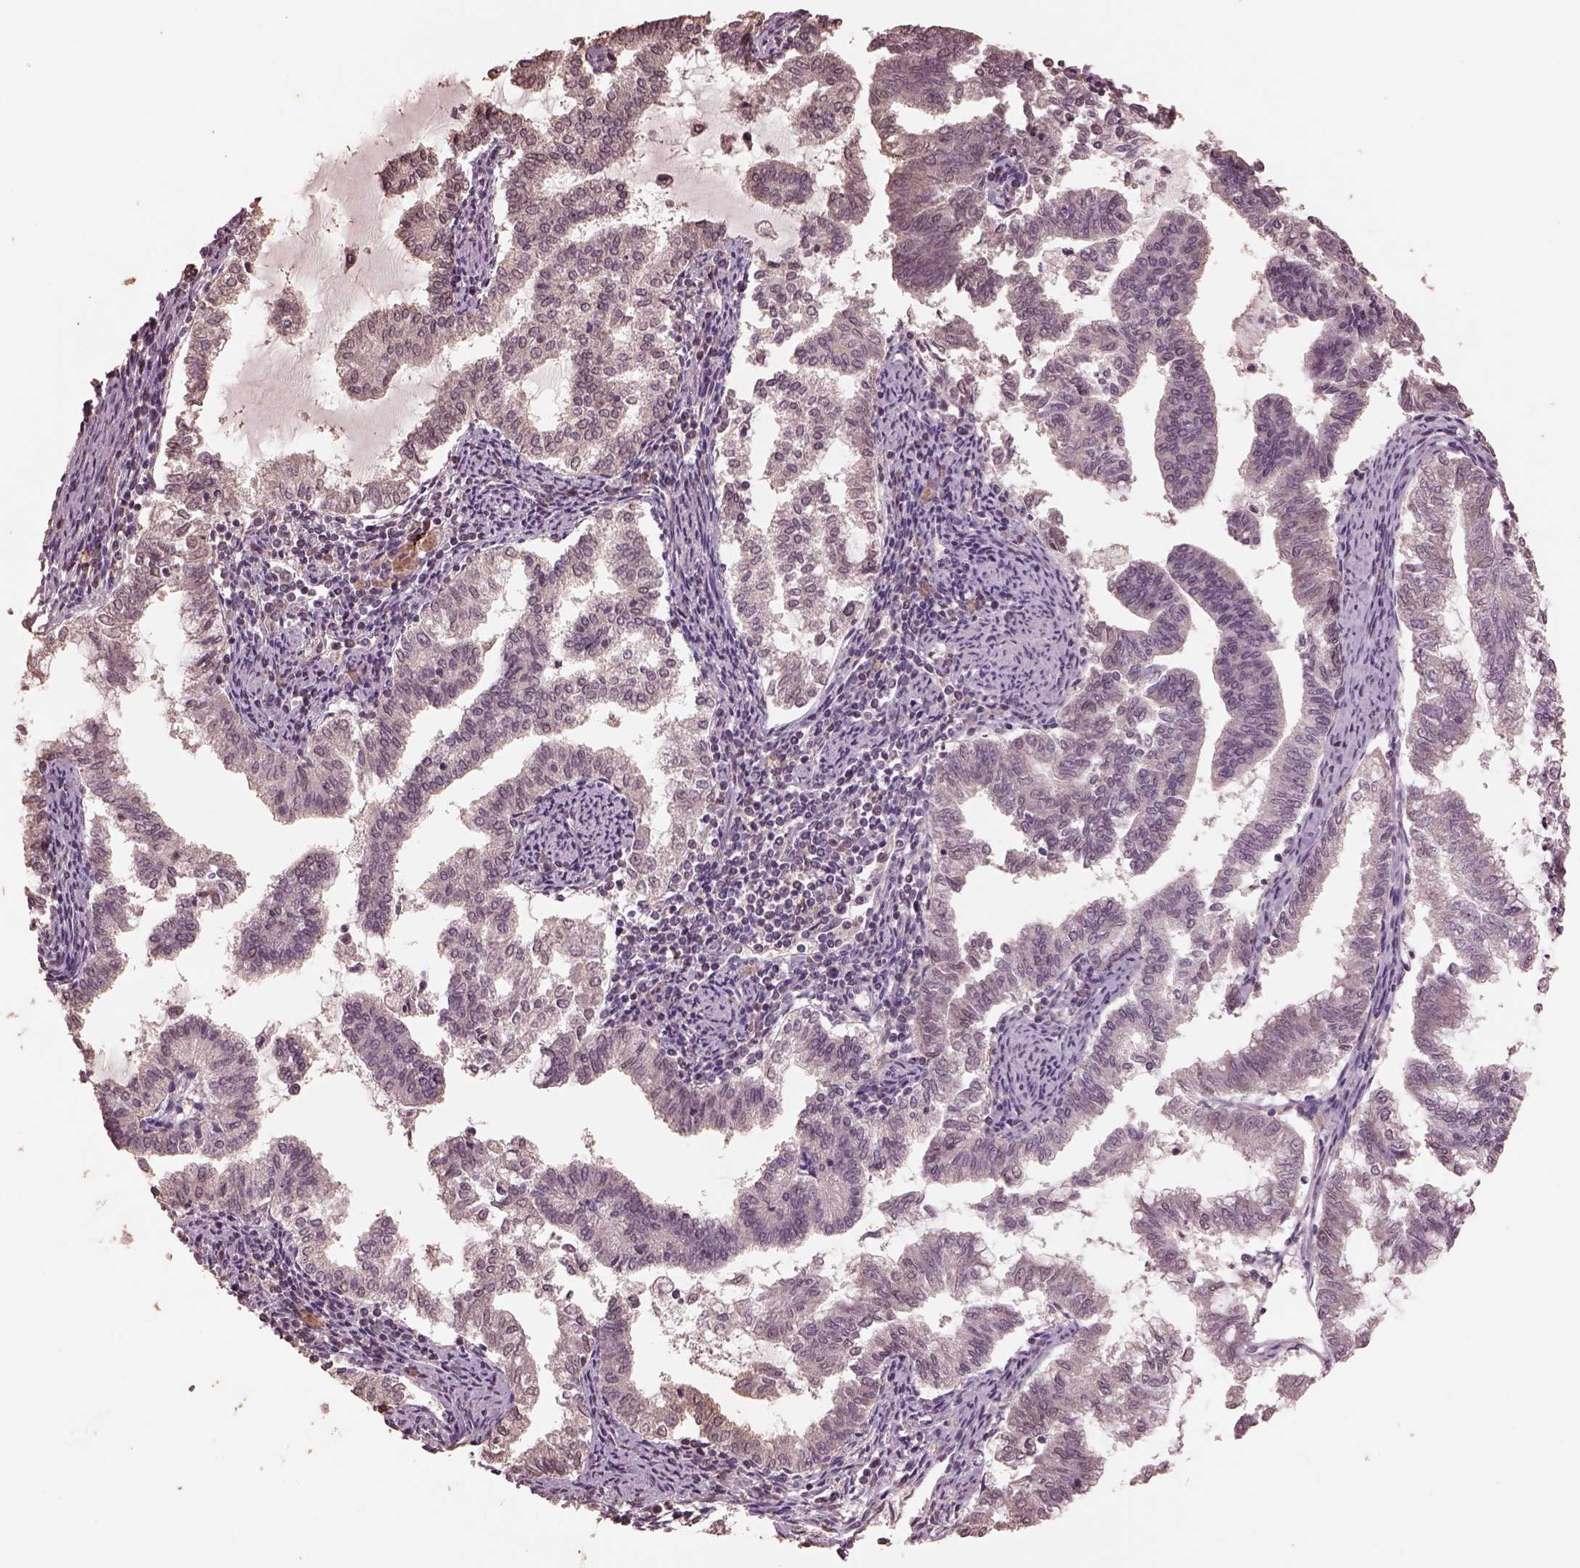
{"staining": {"intensity": "negative", "quantity": "none", "location": "none"}, "tissue": "endometrial cancer", "cell_type": "Tumor cells", "image_type": "cancer", "snomed": [{"axis": "morphology", "description": "Adenocarcinoma, NOS"}, {"axis": "topography", "description": "Endometrium"}], "caption": "Protein analysis of endometrial cancer reveals no significant staining in tumor cells. (Stains: DAB immunohistochemistry (IHC) with hematoxylin counter stain, Microscopy: brightfield microscopy at high magnification).", "gene": "CPT1C", "patient": {"sex": "female", "age": 79}}